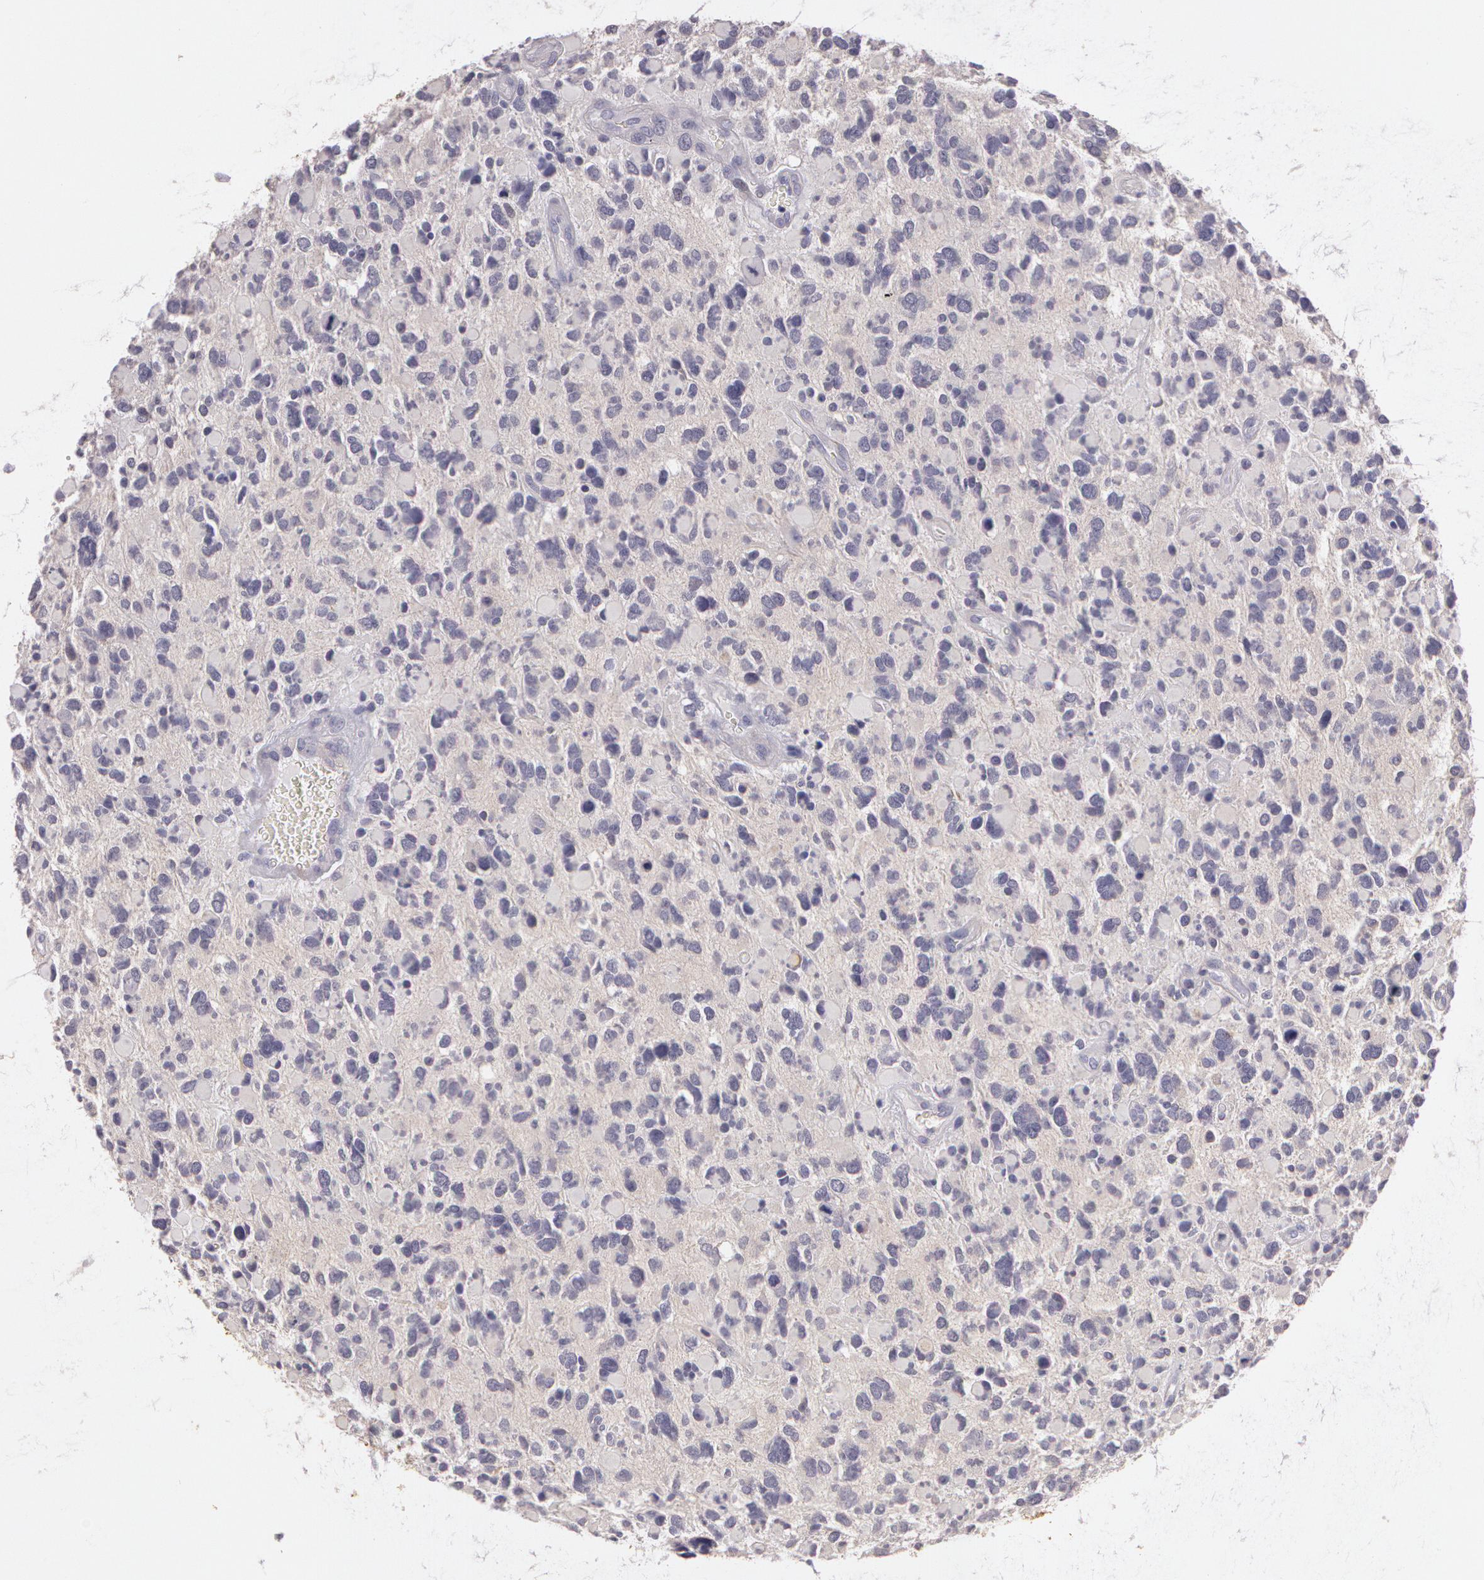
{"staining": {"intensity": "negative", "quantity": "none", "location": "none"}, "tissue": "glioma", "cell_type": "Tumor cells", "image_type": "cancer", "snomed": [{"axis": "morphology", "description": "Glioma, malignant, High grade"}, {"axis": "topography", "description": "Brain"}], "caption": "The immunohistochemistry (IHC) histopathology image has no significant positivity in tumor cells of glioma tissue.", "gene": "G2E3", "patient": {"sex": "female", "age": 37}}